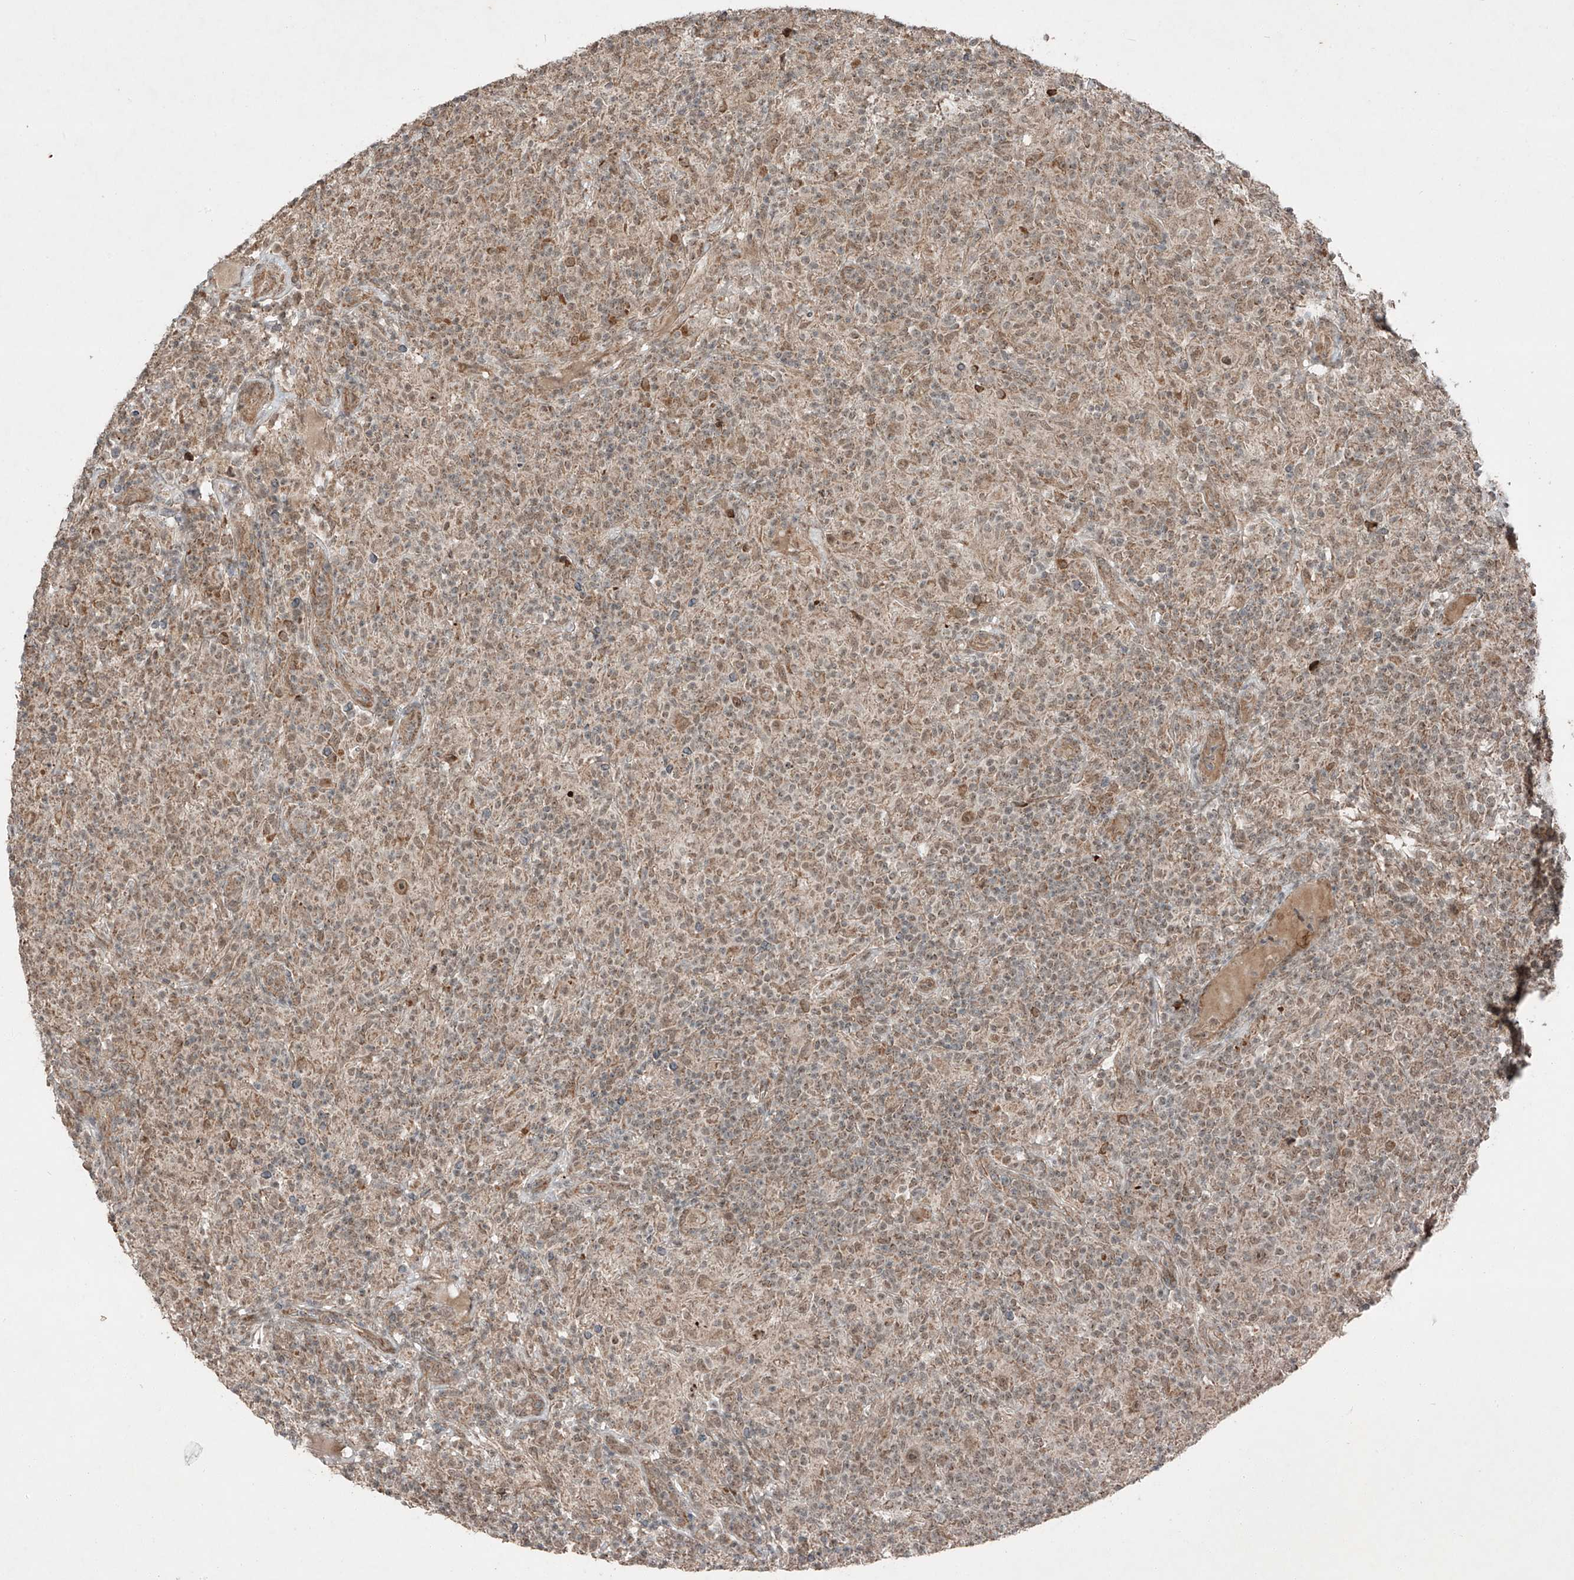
{"staining": {"intensity": "moderate", "quantity": ">75%", "location": "cytoplasmic/membranous,nuclear"}, "tissue": "lymphoma", "cell_type": "Tumor cells", "image_type": "cancer", "snomed": [{"axis": "morphology", "description": "Hodgkin's disease, NOS"}, {"axis": "topography", "description": "Lymph node"}], "caption": "Immunohistochemical staining of Hodgkin's disease exhibits moderate cytoplasmic/membranous and nuclear protein expression in about >75% of tumor cells.", "gene": "ZNF620", "patient": {"sex": "male", "age": 70}}